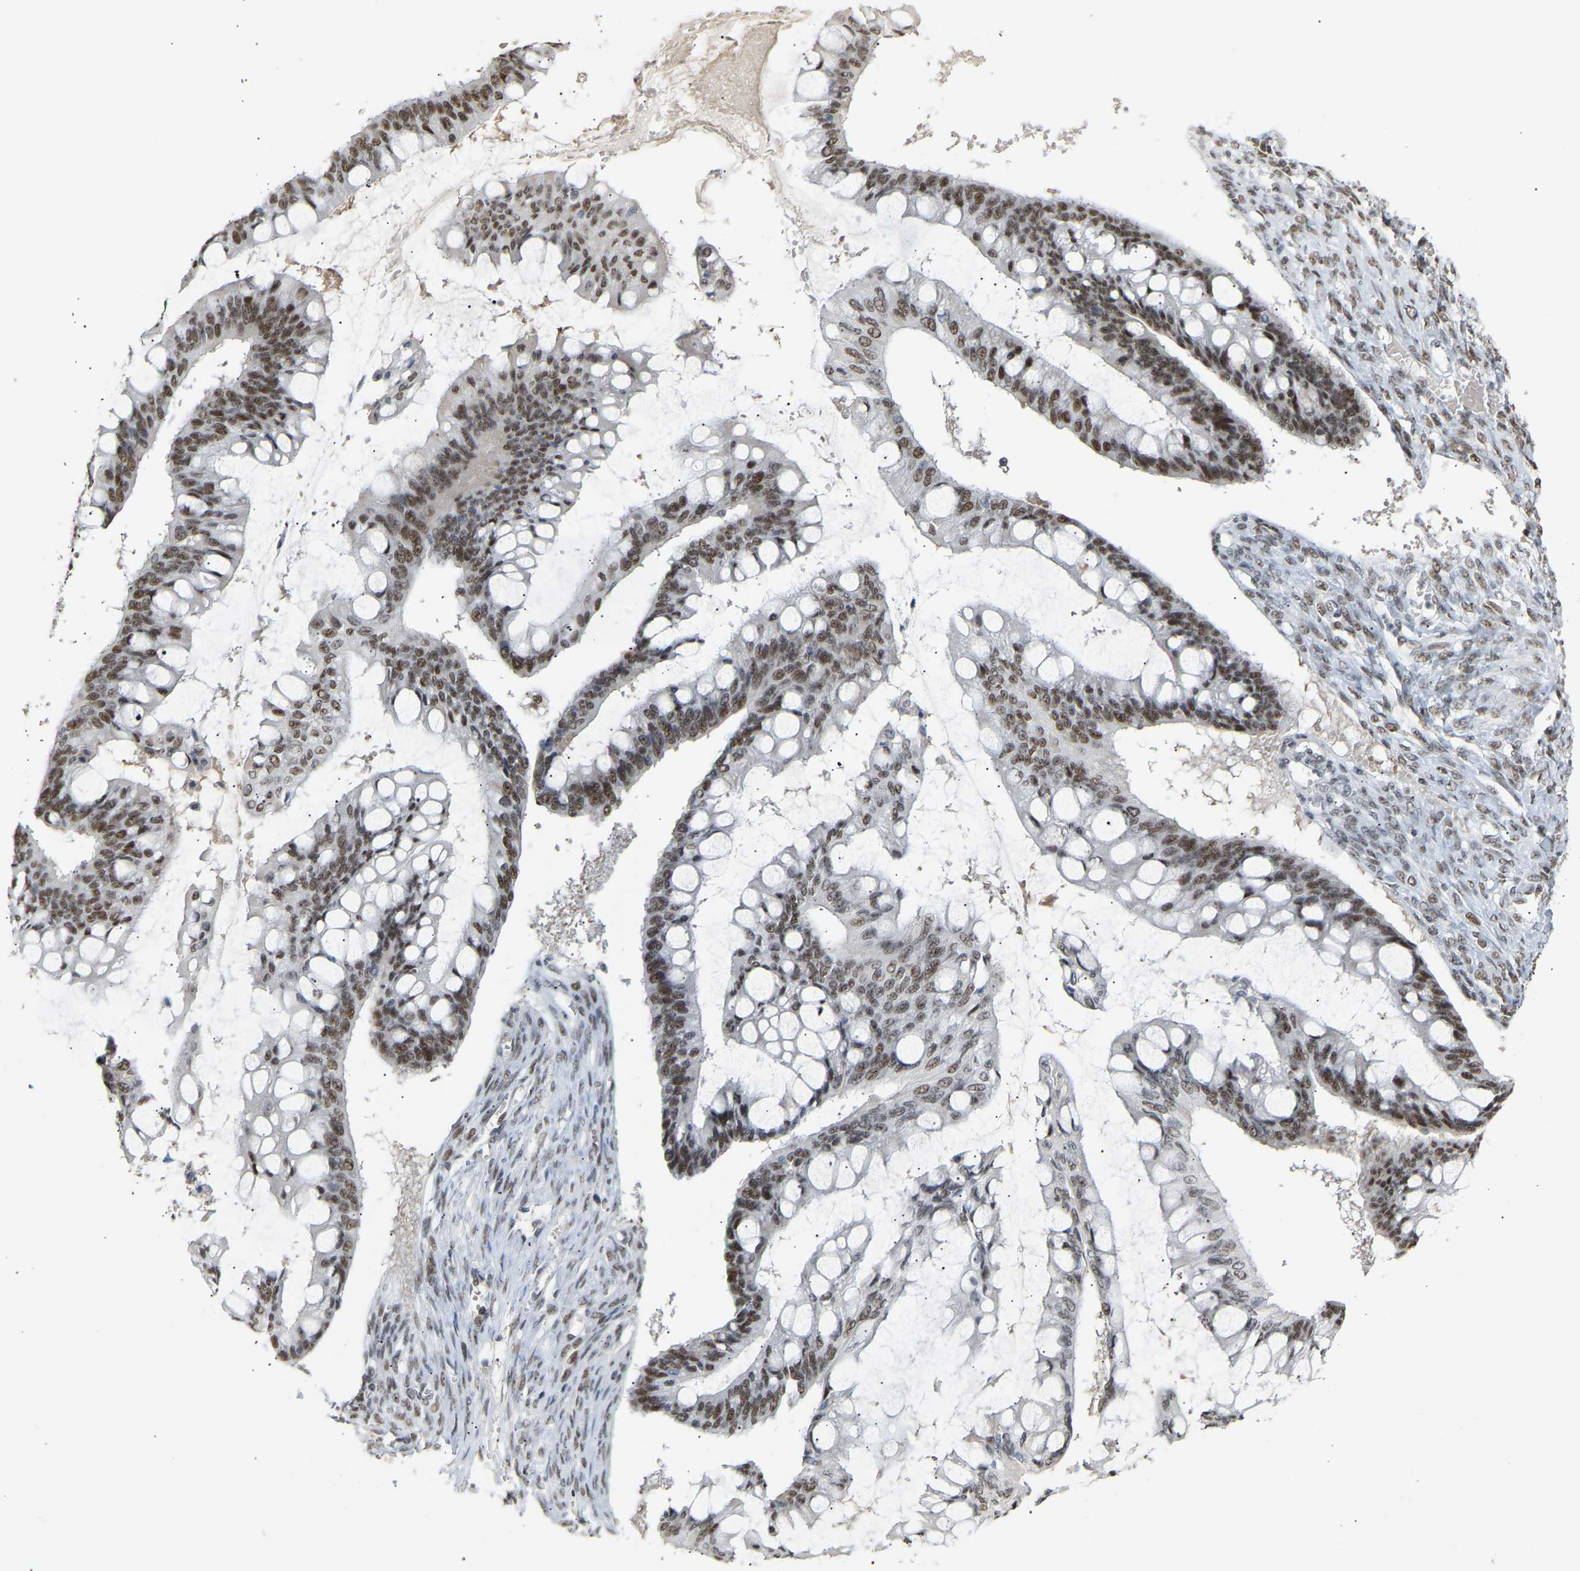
{"staining": {"intensity": "moderate", "quantity": ">75%", "location": "nuclear"}, "tissue": "ovarian cancer", "cell_type": "Tumor cells", "image_type": "cancer", "snomed": [{"axis": "morphology", "description": "Cystadenocarcinoma, mucinous, NOS"}, {"axis": "topography", "description": "Ovary"}], "caption": "High-magnification brightfield microscopy of ovarian cancer stained with DAB (3,3'-diaminobenzidine) (brown) and counterstained with hematoxylin (blue). tumor cells exhibit moderate nuclear staining is present in approximately>75% of cells.", "gene": "NELFB", "patient": {"sex": "female", "age": 73}}